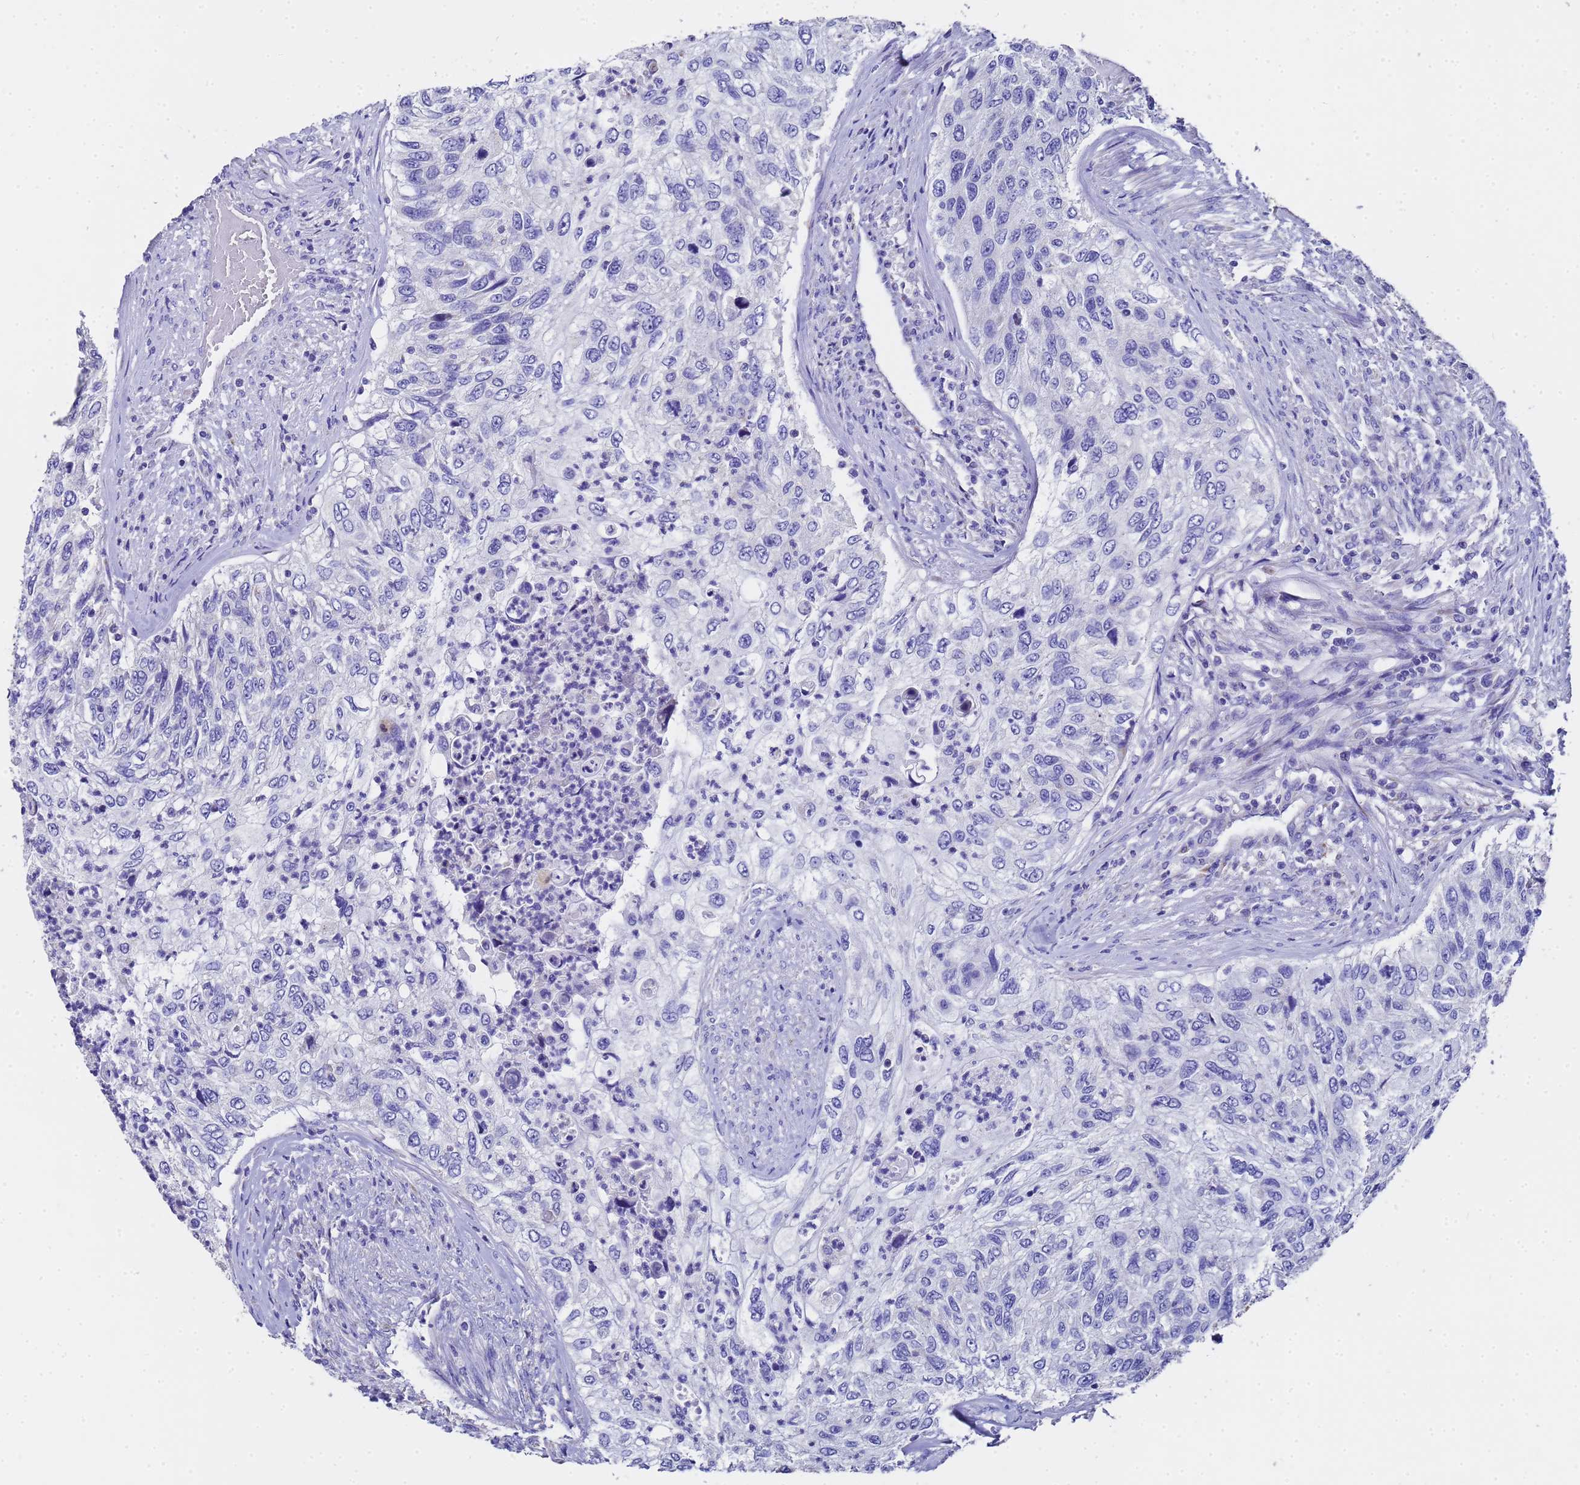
{"staining": {"intensity": "negative", "quantity": "none", "location": "none"}, "tissue": "urothelial cancer", "cell_type": "Tumor cells", "image_type": "cancer", "snomed": [{"axis": "morphology", "description": "Urothelial carcinoma, High grade"}, {"axis": "topography", "description": "Urinary bladder"}], "caption": "Urothelial carcinoma (high-grade) stained for a protein using IHC shows no positivity tumor cells.", "gene": "MRPS12", "patient": {"sex": "female", "age": 60}}